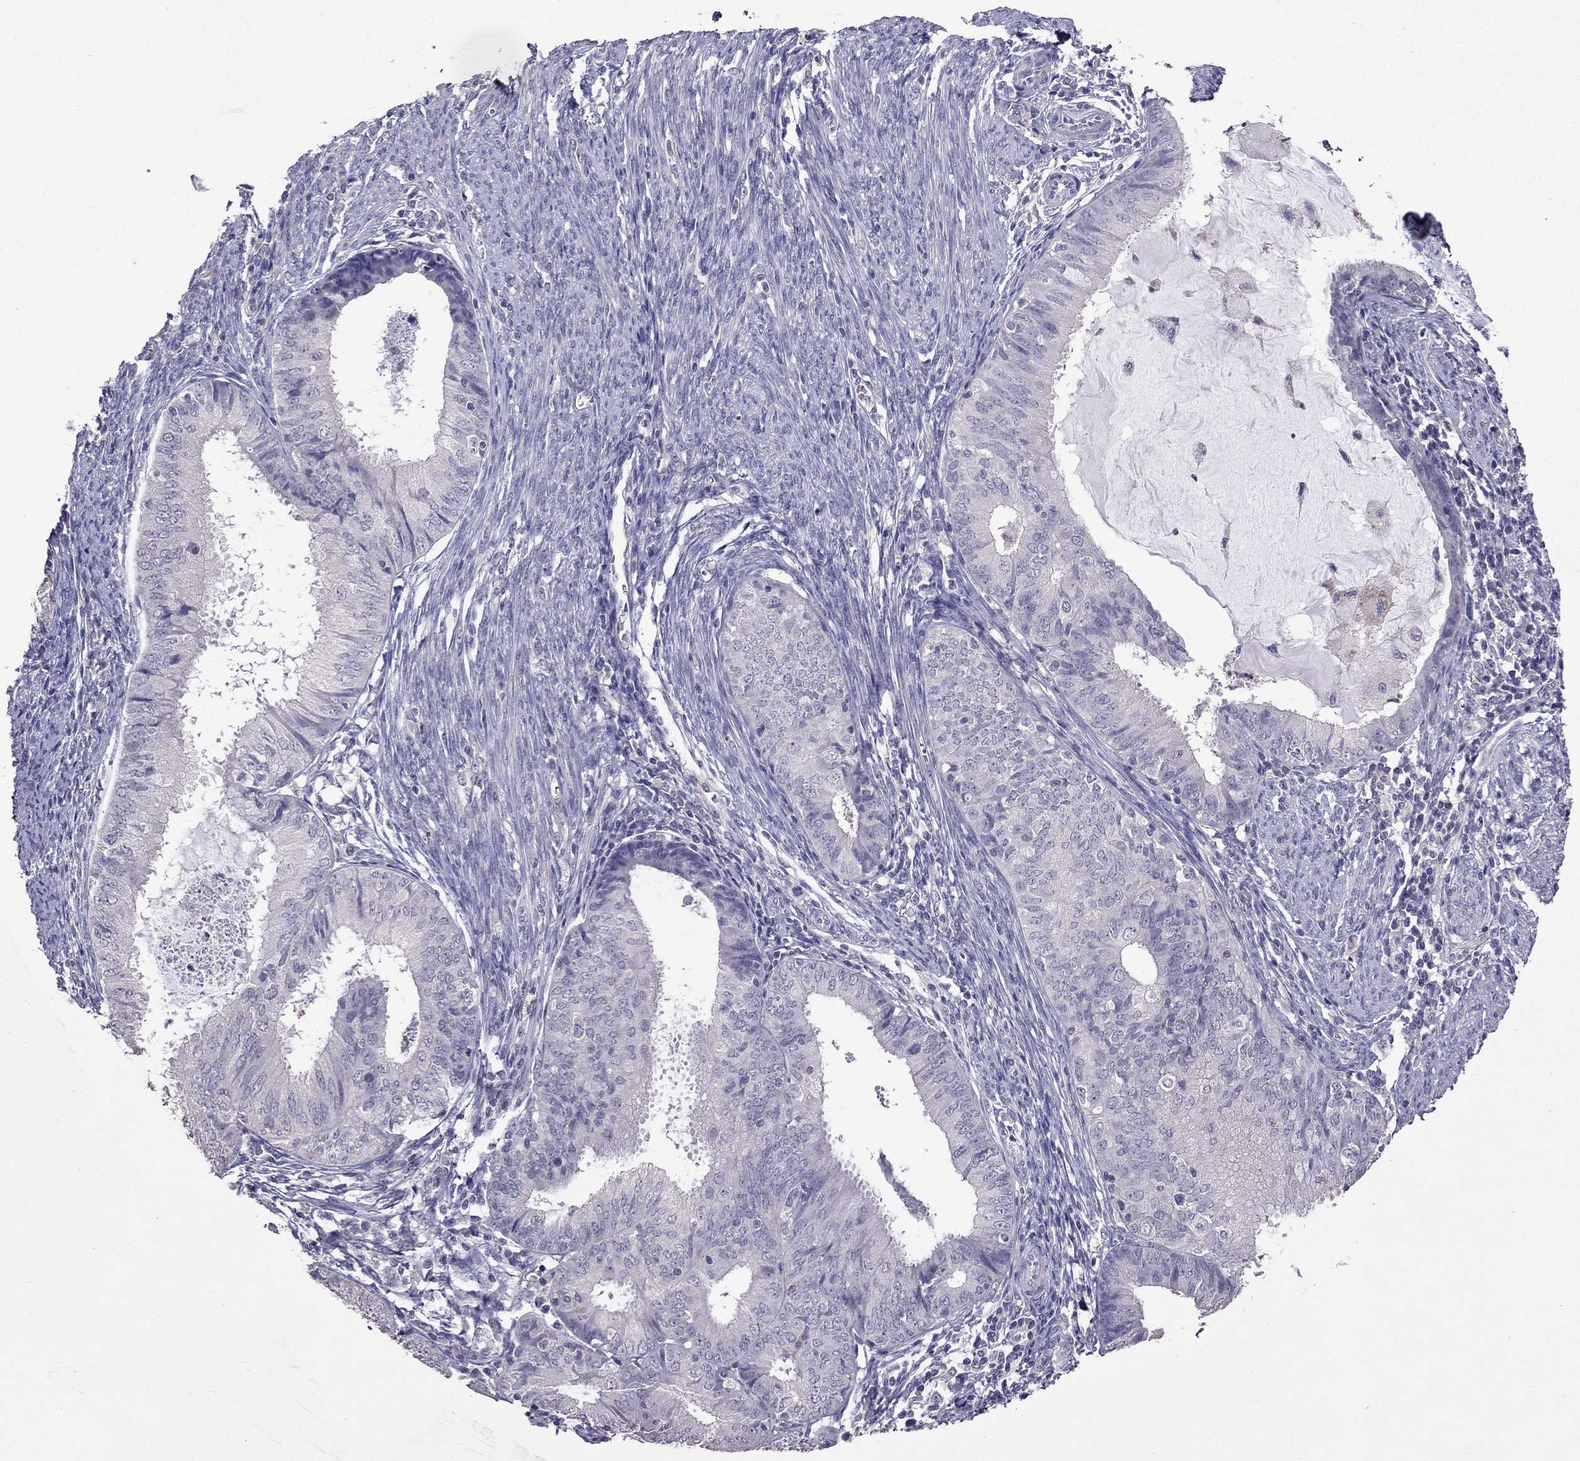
{"staining": {"intensity": "negative", "quantity": "none", "location": "none"}, "tissue": "endometrial cancer", "cell_type": "Tumor cells", "image_type": "cancer", "snomed": [{"axis": "morphology", "description": "Adenocarcinoma, NOS"}, {"axis": "topography", "description": "Endometrium"}], "caption": "High magnification brightfield microscopy of adenocarcinoma (endometrial) stained with DAB (brown) and counterstained with hematoxylin (blue): tumor cells show no significant positivity. The staining is performed using DAB (3,3'-diaminobenzidine) brown chromogen with nuclei counter-stained in using hematoxylin.", "gene": "RFLNB", "patient": {"sex": "female", "age": 57}}